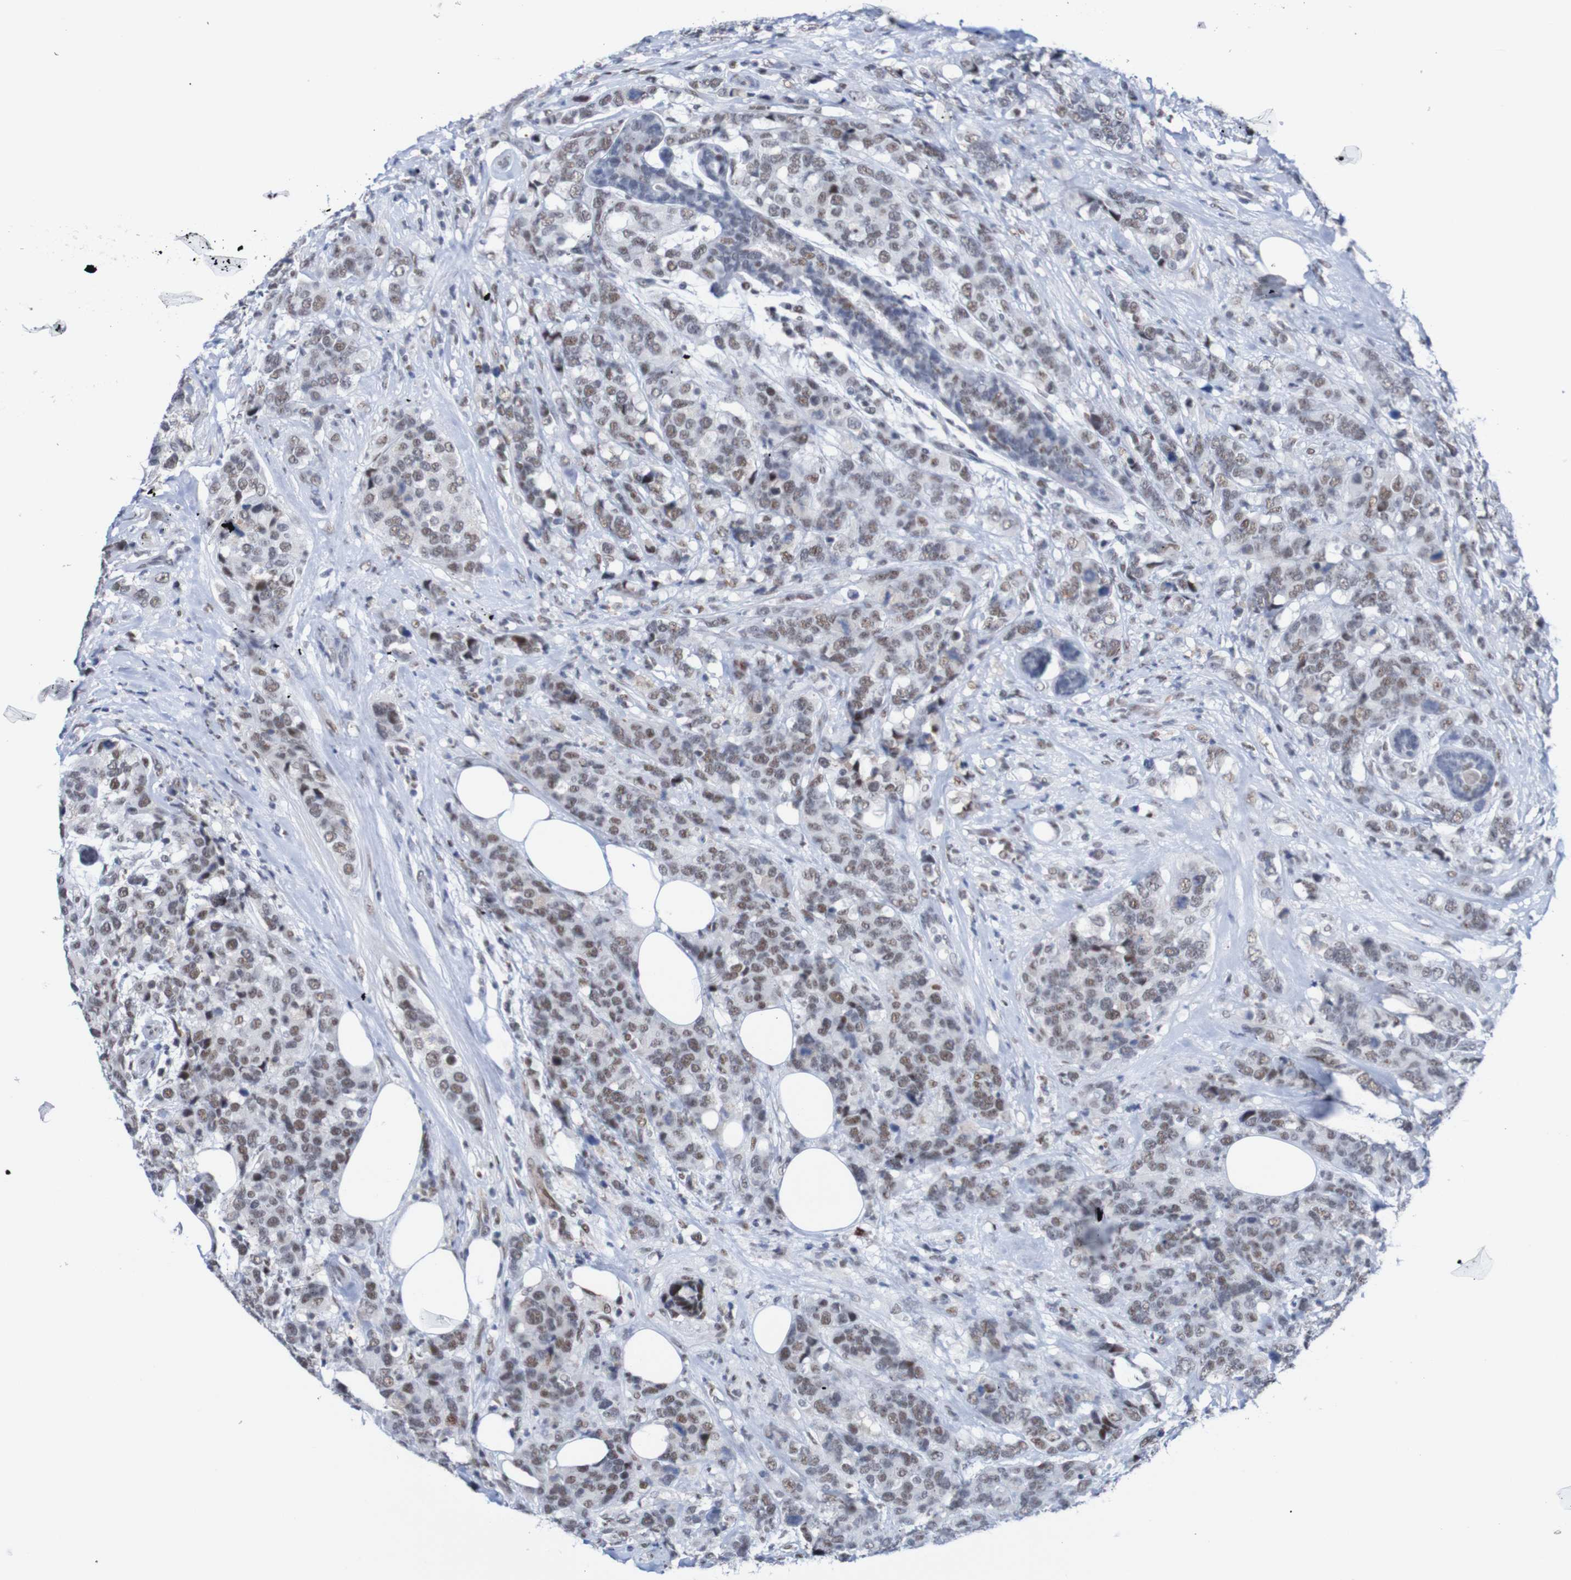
{"staining": {"intensity": "moderate", "quantity": "25%-75%", "location": "nuclear"}, "tissue": "breast cancer", "cell_type": "Tumor cells", "image_type": "cancer", "snomed": [{"axis": "morphology", "description": "Lobular carcinoma"}, {"axis": "topography", "description": "Breast"}], "caption": "Moderate nuclear expression for a protein is seen in approximately 25%-75% of tumor cells of breast cancer using immunohistochemistry.", "gene": "CDC5L", "patient": {"sex": "female", "age": 59}}